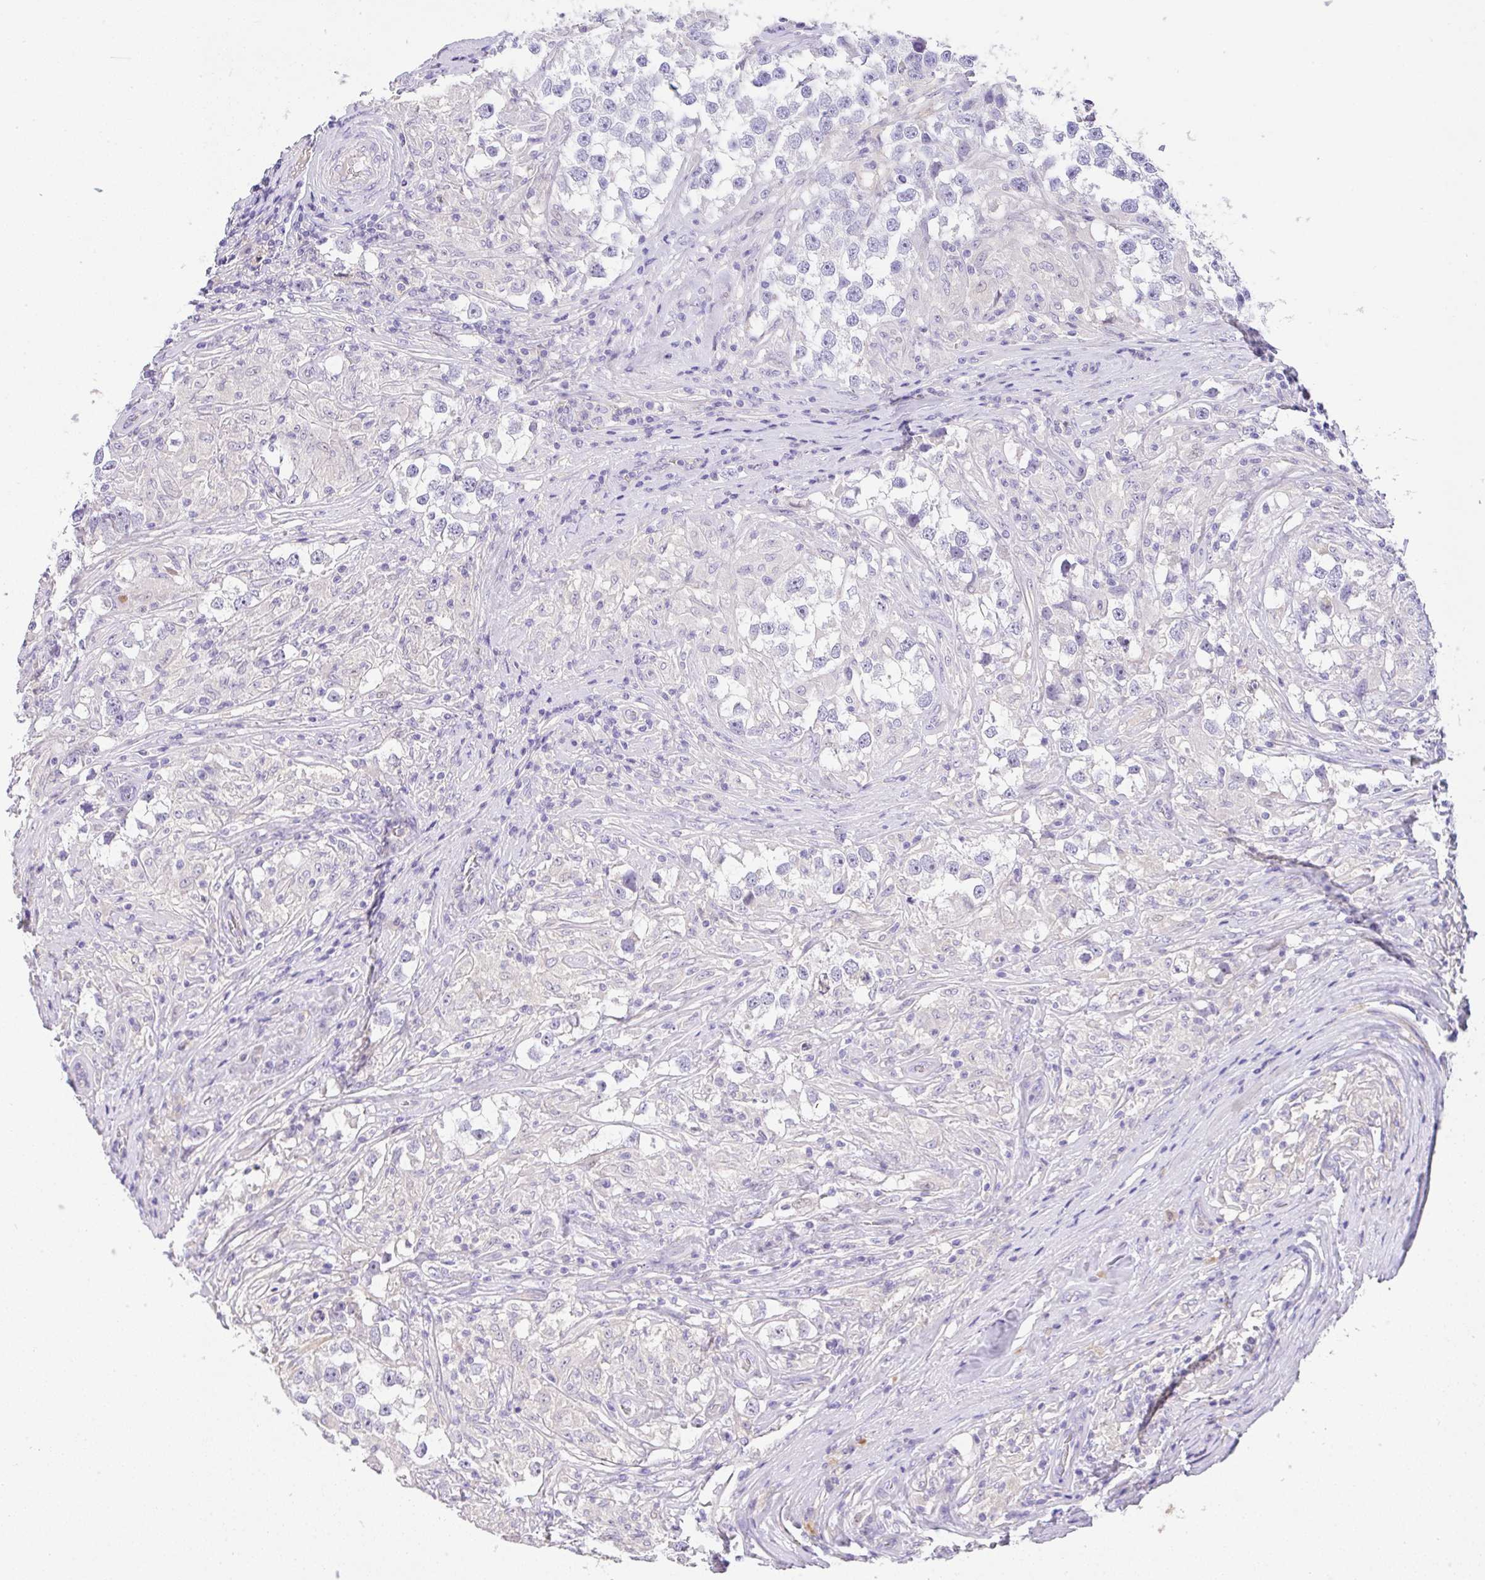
{"staining": {"intensity": "negative", "quantity": "none", "location": "none"}, "tissue": "testis cancer", "cell_type": "Tumor cells", "image_type": "cancer", "snomed": [{"axis": "morphology", "description": "Seminoma, NOS"}, {"axis": "topography", "description": "Testis"}], "caption": "IHC of human testis cancer displays no positivity in tumor cells. (Brightfield microscopy of DAB (3,3'-diaminobenzidine) IHC at high magnification).", "gene": "EPN3", "patient": {"sex": "male", "age": 46}}